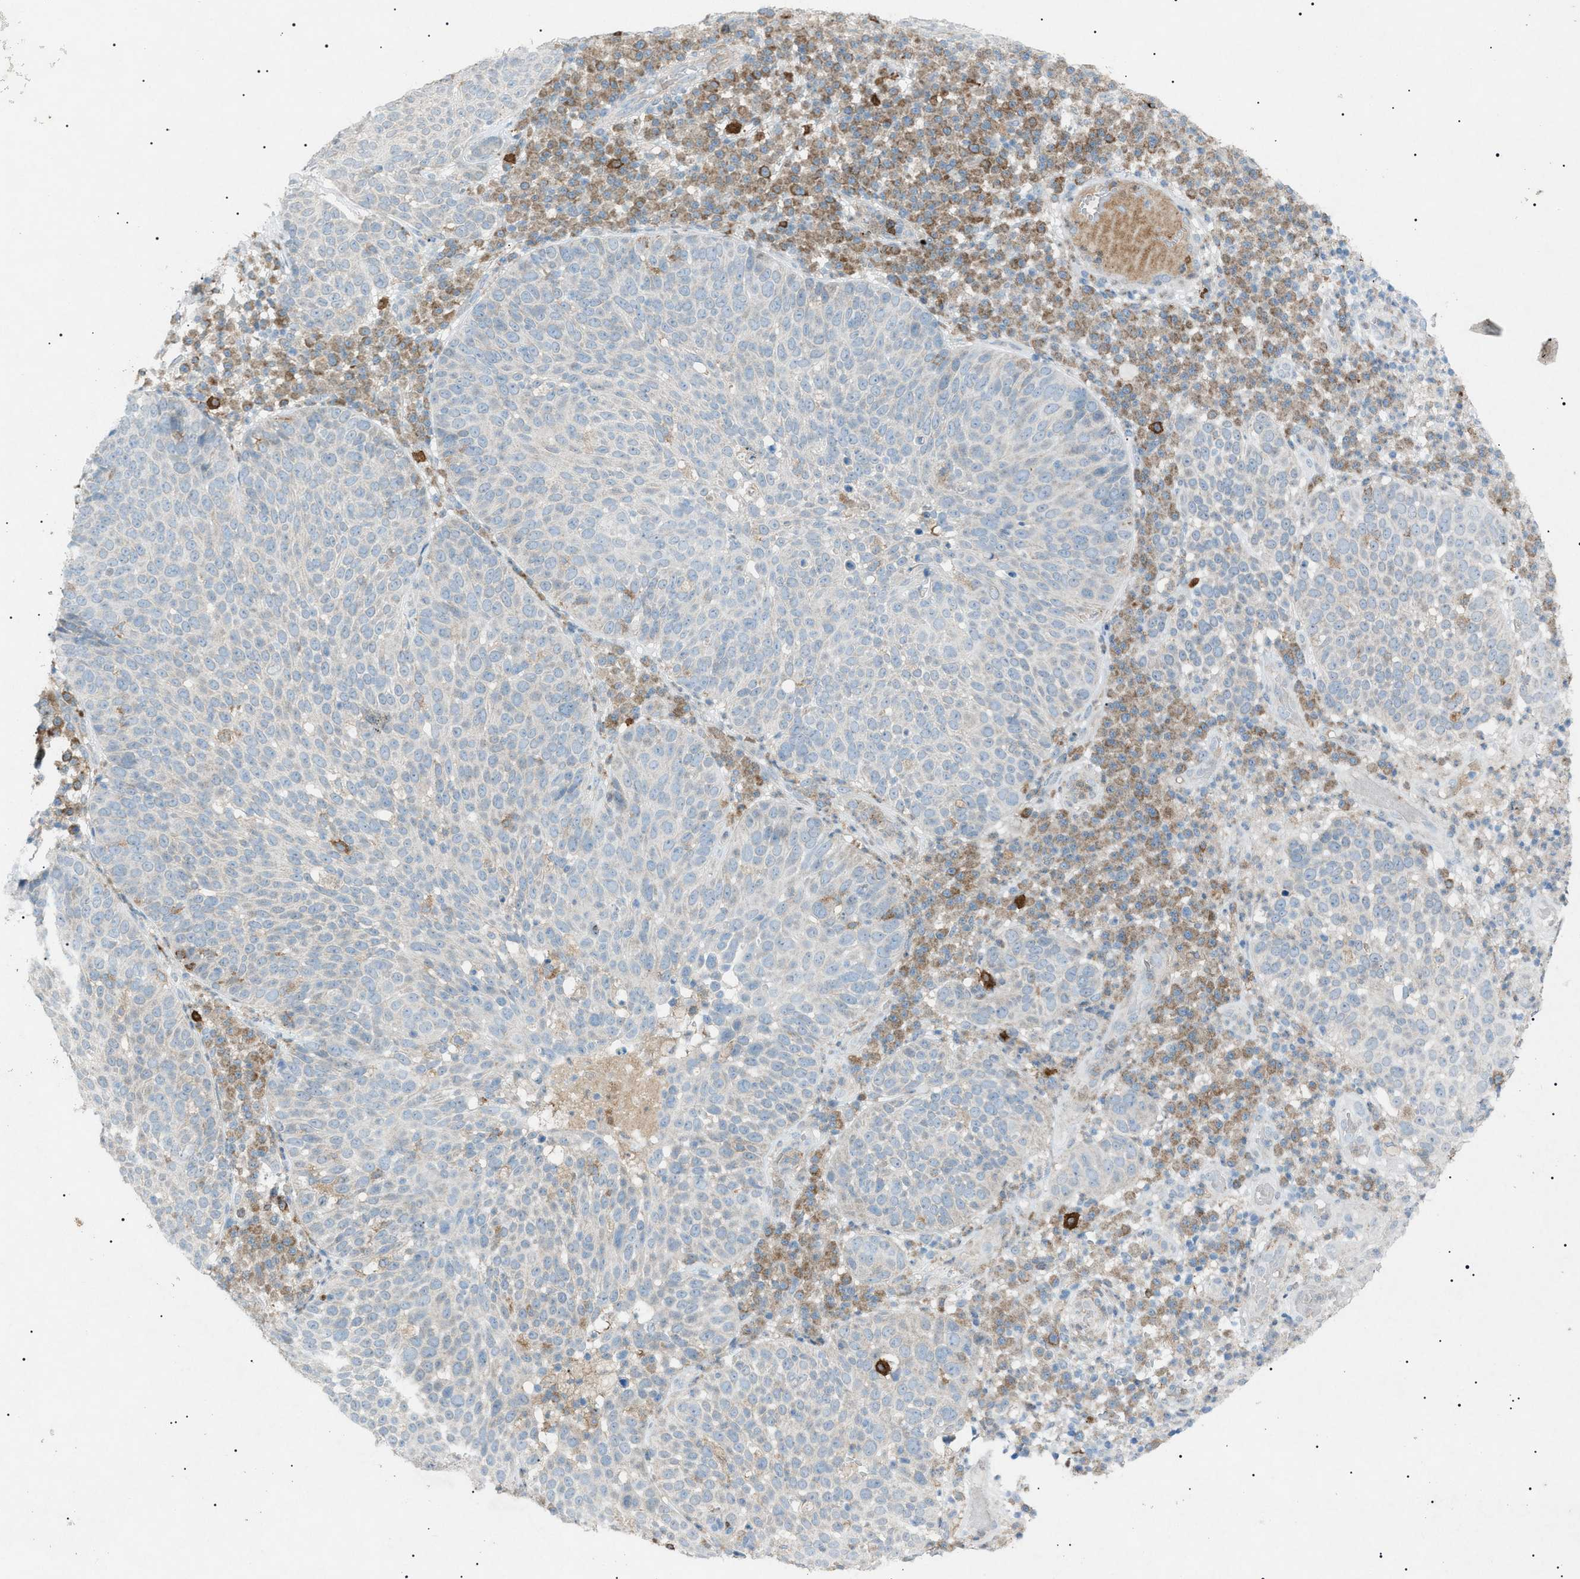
{"staining": {"intensity": "negative", "quantity": "none", "location": "none"}, "tissue": "skin cancer", "cell_type": "Tumor cells", "image_type": "cancer", "snomed": [{"axis": "morphology", "description": "Squamous cell carcinoma in situ, NOS"}, {"axis": "morphology", "description": "Squamous cell carcinoma, NOS"}, {"axis": "topography", "description": "Skin"}], "caption": "This is a histopathology image of IHC staining of skin cancer (squamous cell carcinoma in situ), which shows no positivity in tumor cells.", "gene": "BTK", "patient": {"sex": "male", "age": 93}}